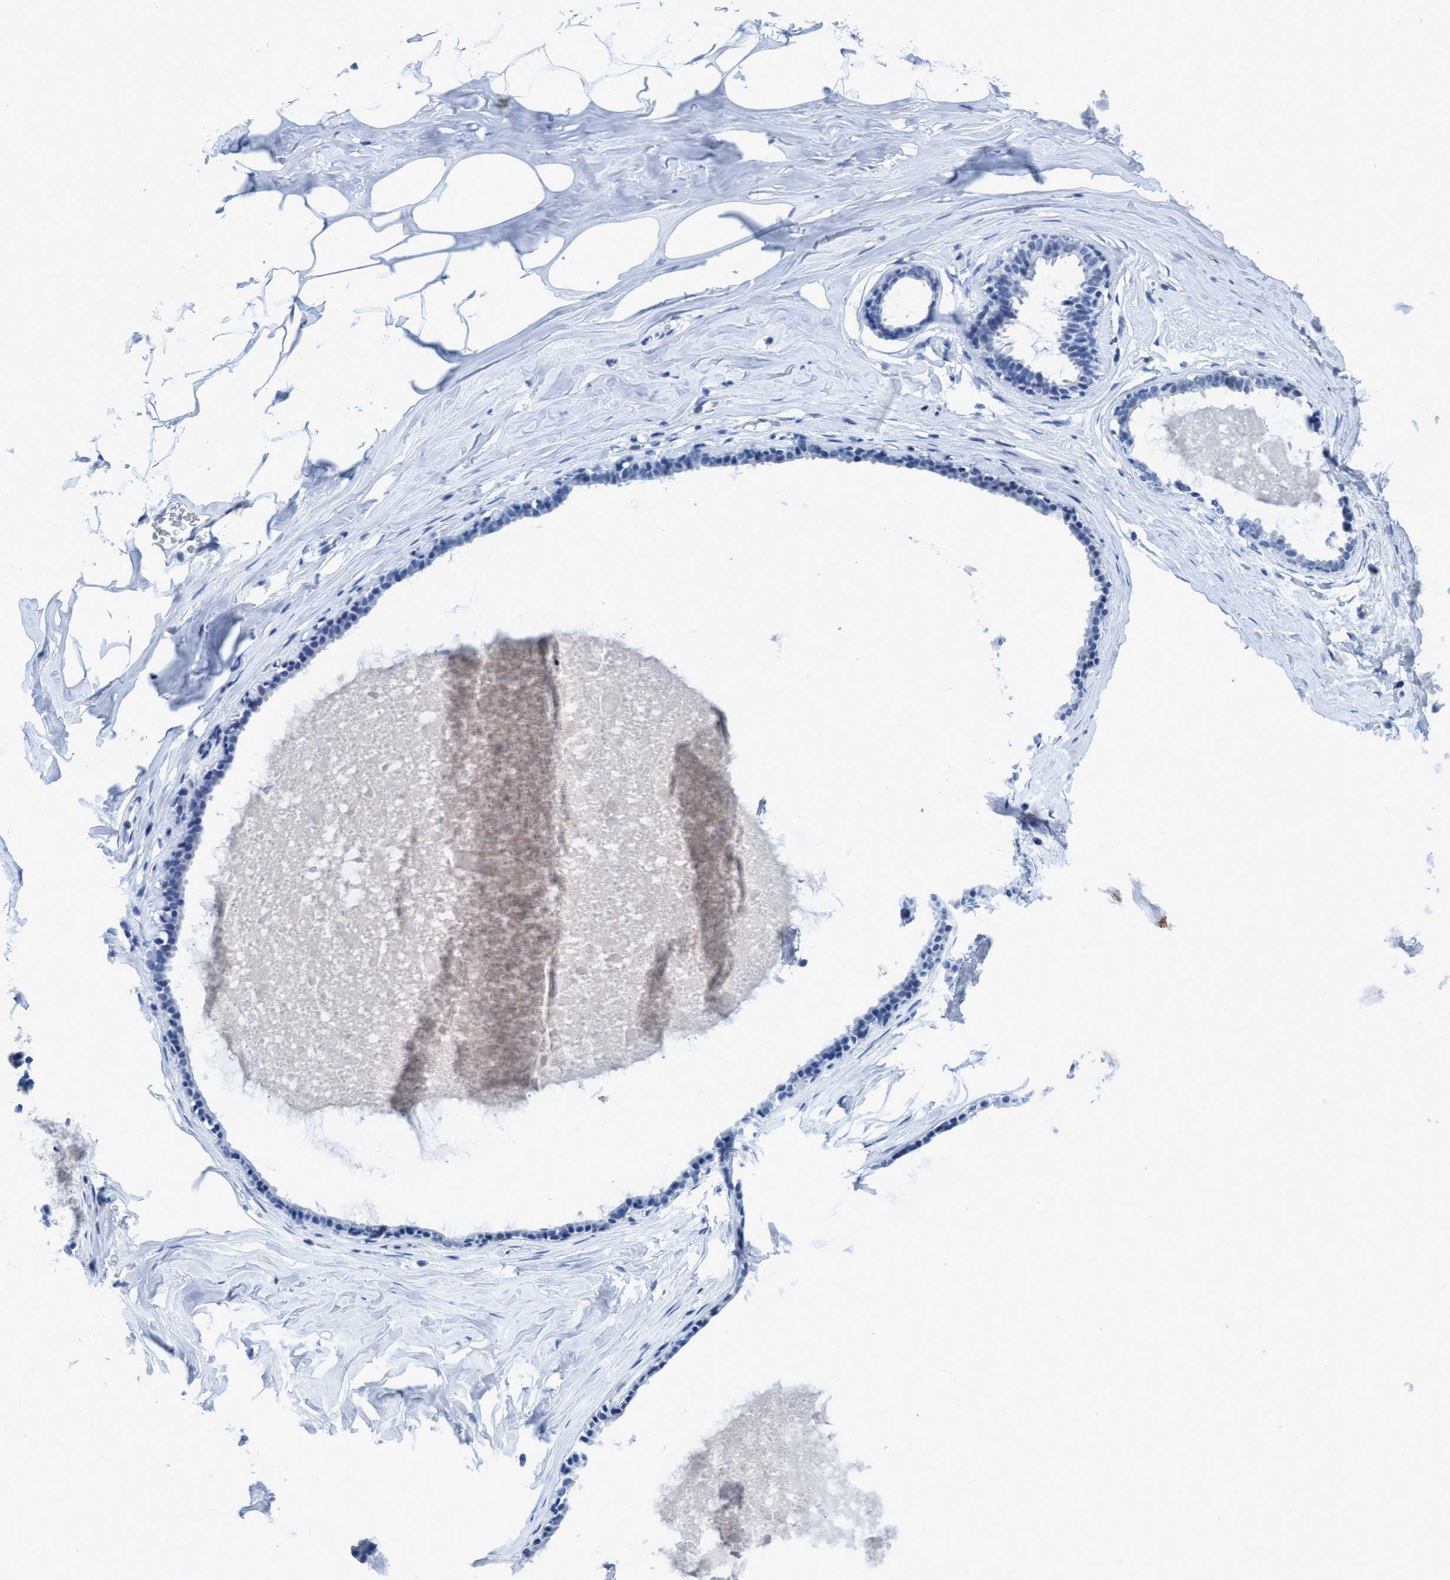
{"staining": {"intensity": "negative", "quantity": "none", "location": "none"}, "tissue": "adipose tissue", "cell_type": "Adipocytes", "image_type": "normal", "snomed": [{"axis": "morphology", "description": "Normal tissue, NOS"}, {"axis": "morphology", "description": "Fibrosis, NOS"}, {"axis": "topography", "description": "Breast"}, {"axis": "topography", "description": "Adipose tissue"}], "caption": "An IHC photomicrograph of unremarkable adipose tissue is shown. There is no staining in adipocytes of adipose tissue. The staining is performed using DAB brown chromogen with nuclei counter-stained in using hematoxylin.", "gene": "DNAI1", "patient": {"sex": "female", "age": 39}}